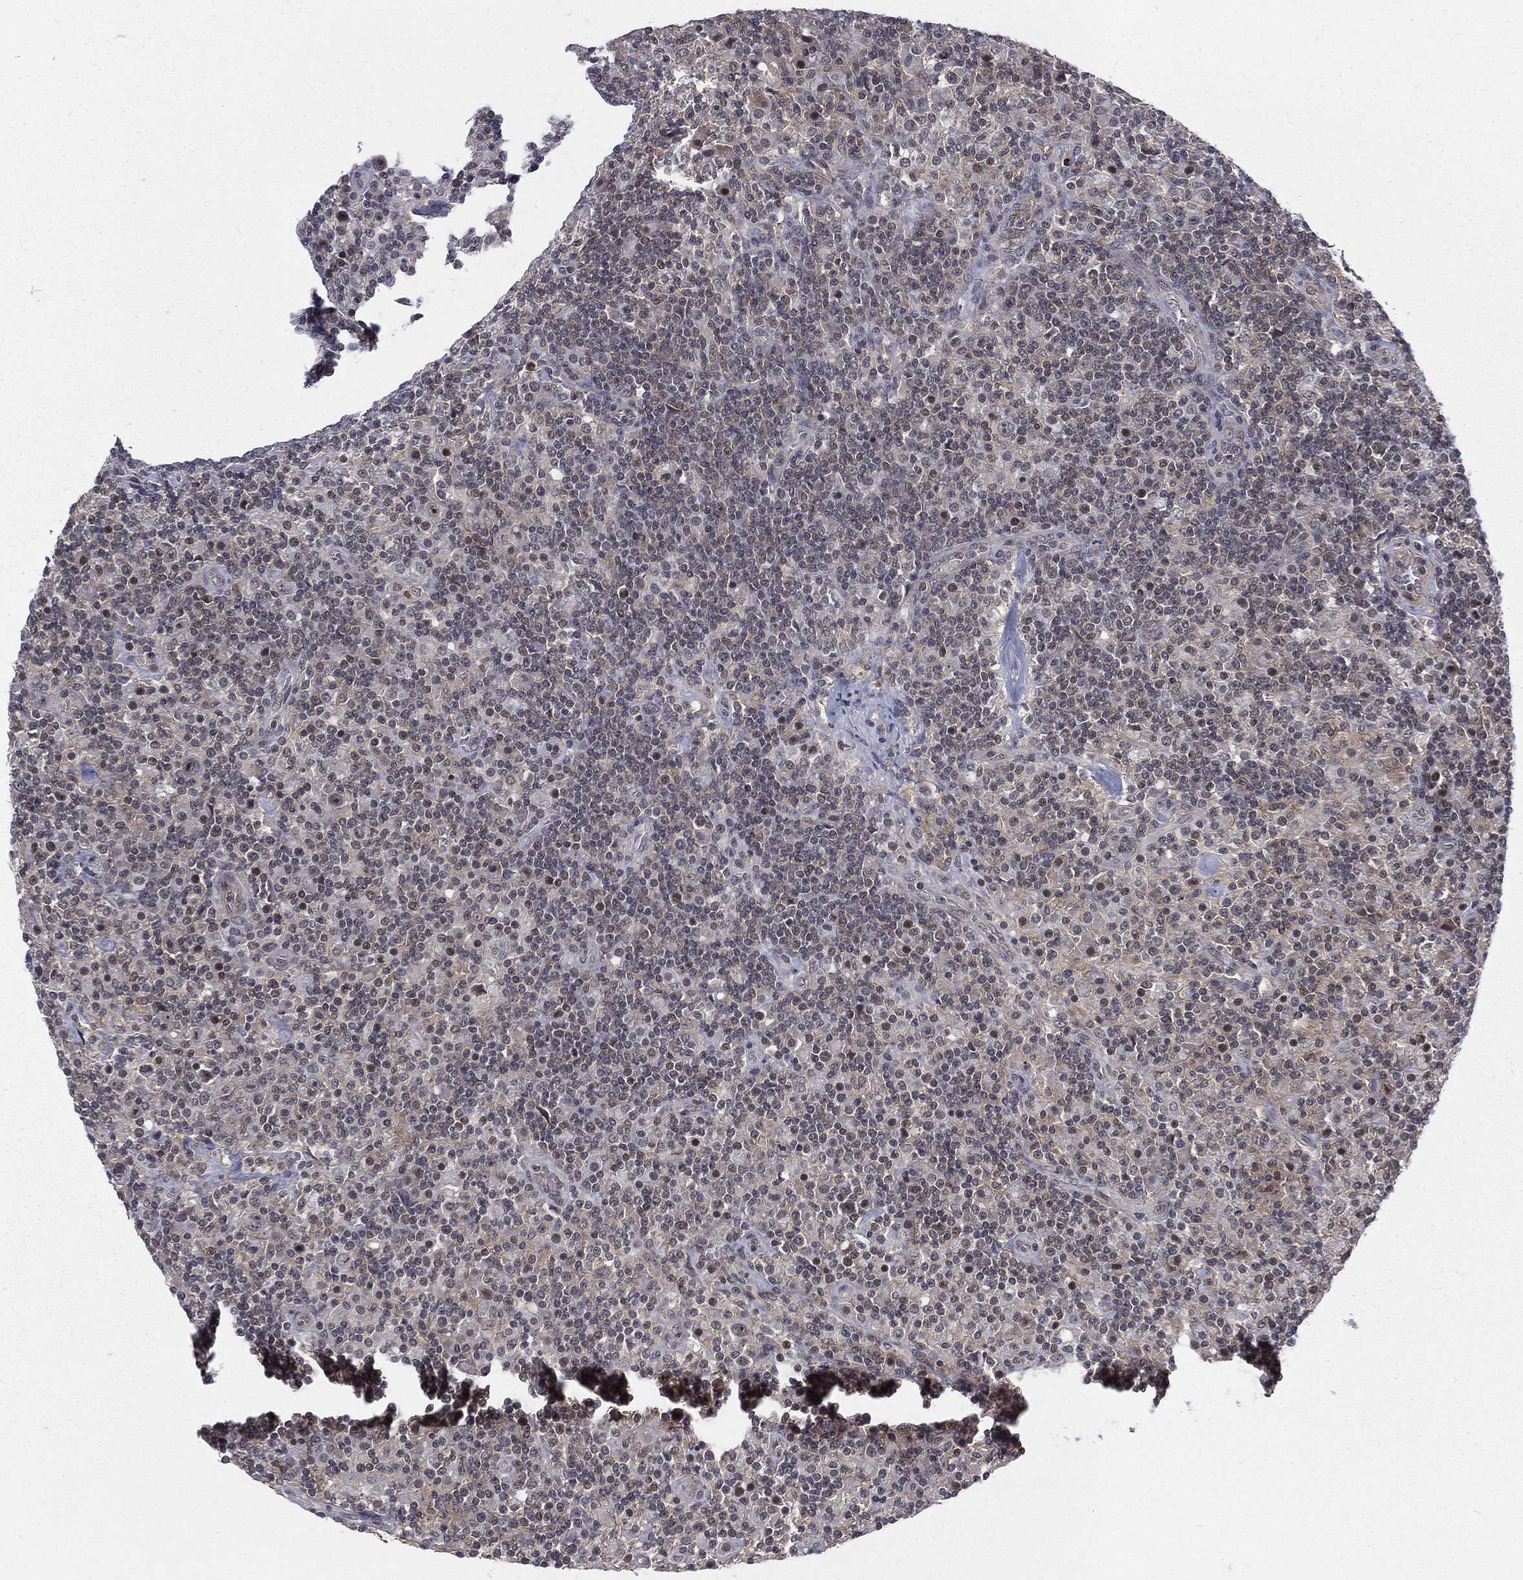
{"staining": {"intensity": "negative", "quantity": "none", "location": "none"}, "tissue": "lymphoma", "cell_type": "Tumor cells", "image_type": "cancer", "snomed": [{"axis": "morphology", "description": "Hodgkin's disease, NOS"}, {"axis": "topography", "description": "Lymph node"}], "caption": "An immunohistochemistry (IHC) image of Hodgkin's disease is shown. There is no staining in tumor cells of Hodgkin's disease. (DAB immunohistochemistry, high magnification).", "gene": "MORC2", "patient": {"sex": "male", "age": 70}}